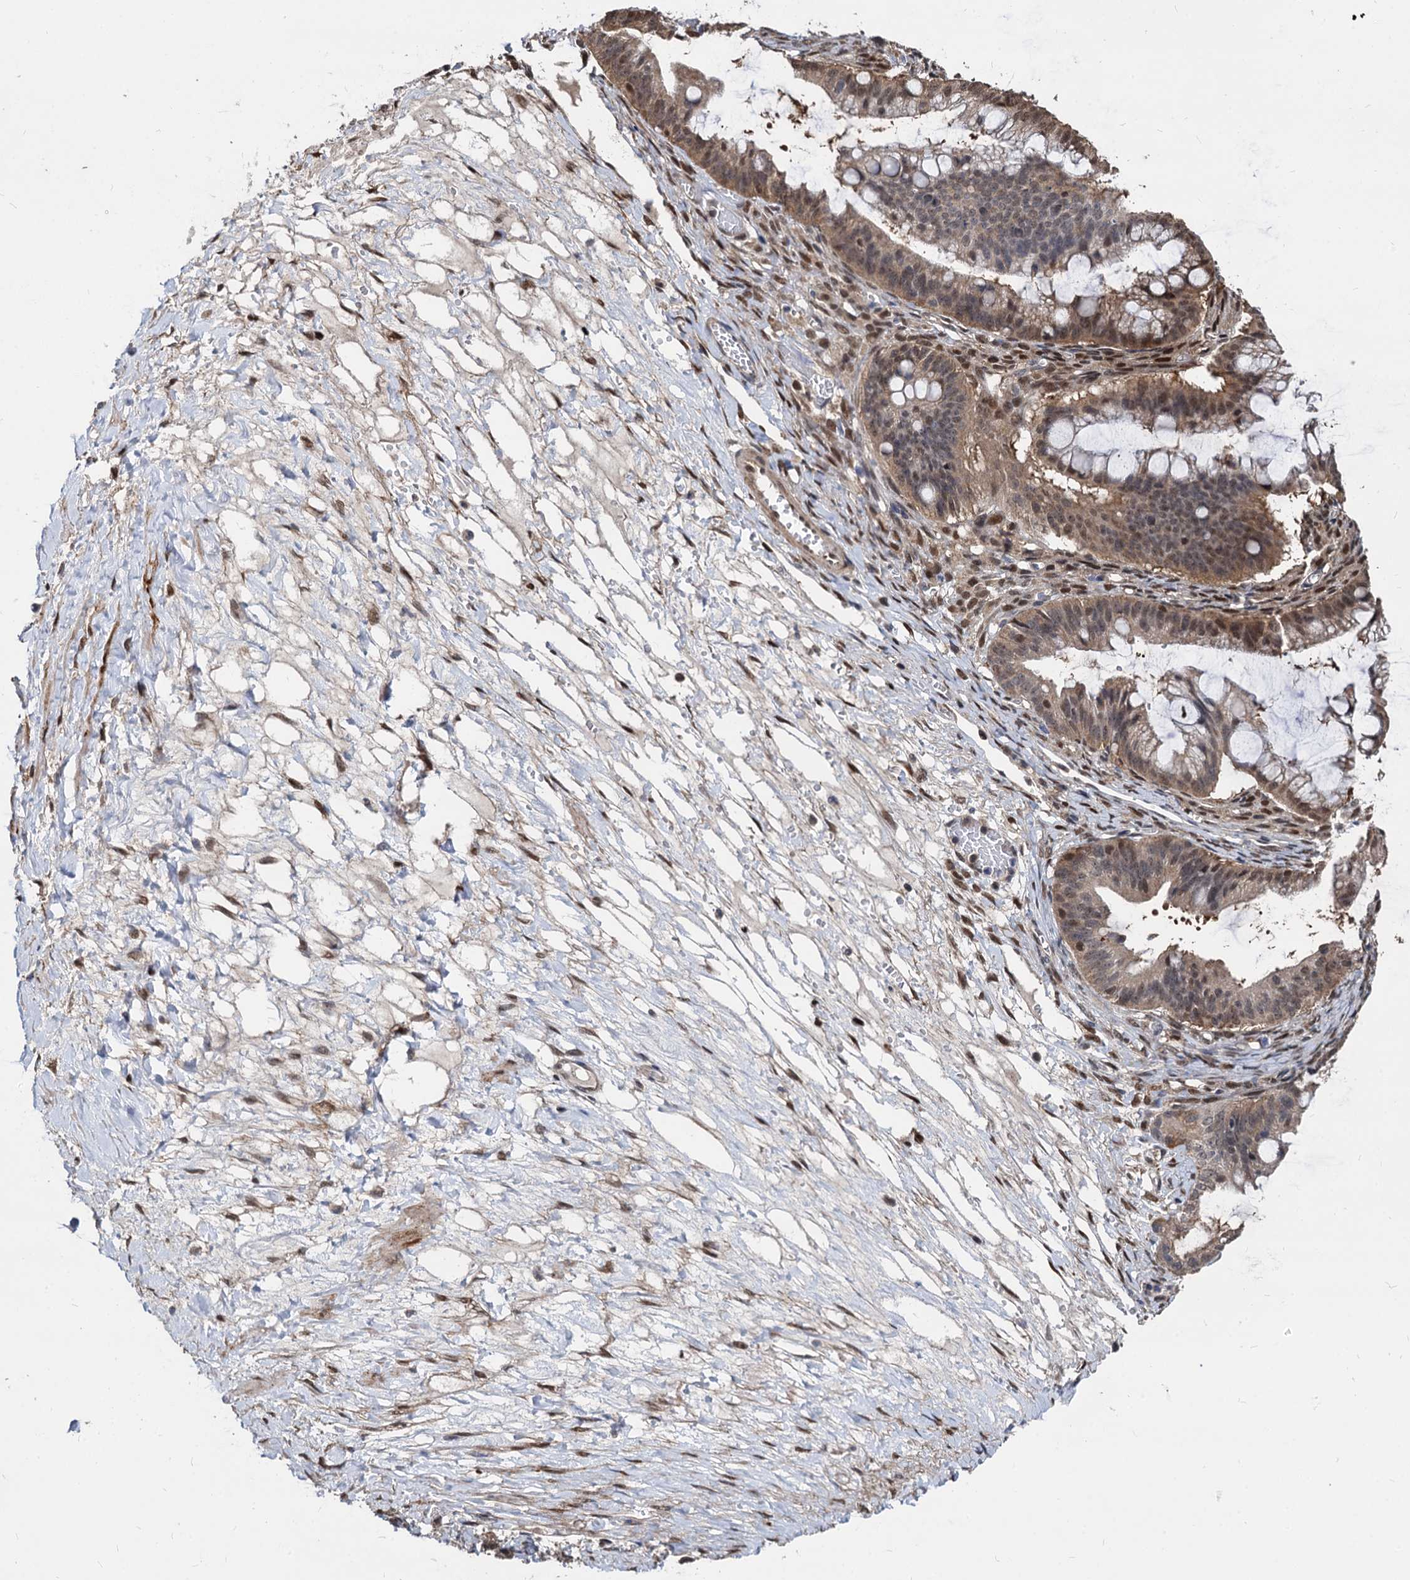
{"staining": {"intensity": "moderate", "quantity": ">75%", "location": "cytoplasmic/membranous,nuclear"}, "tissue": "ovarian cancer", "cell_type": "Tumor cells", "image_type": "cancer", "snomed": [{"axis": "morphology", "description": "Cystadenocarcinoma, mucinous, NOS"}, {"axis": "topography", "description": "Ovary"}], "caption": "Protein expression by immunohistochemistry (IHC) shows moderate cytoplasmic/membranous and nuclear staining in approximately >75% of tumor cells in ovarian mucinous cystadenocarcinoma.", "gene": "PSMD4", "patient": {"sex": "female", "age": 73}}